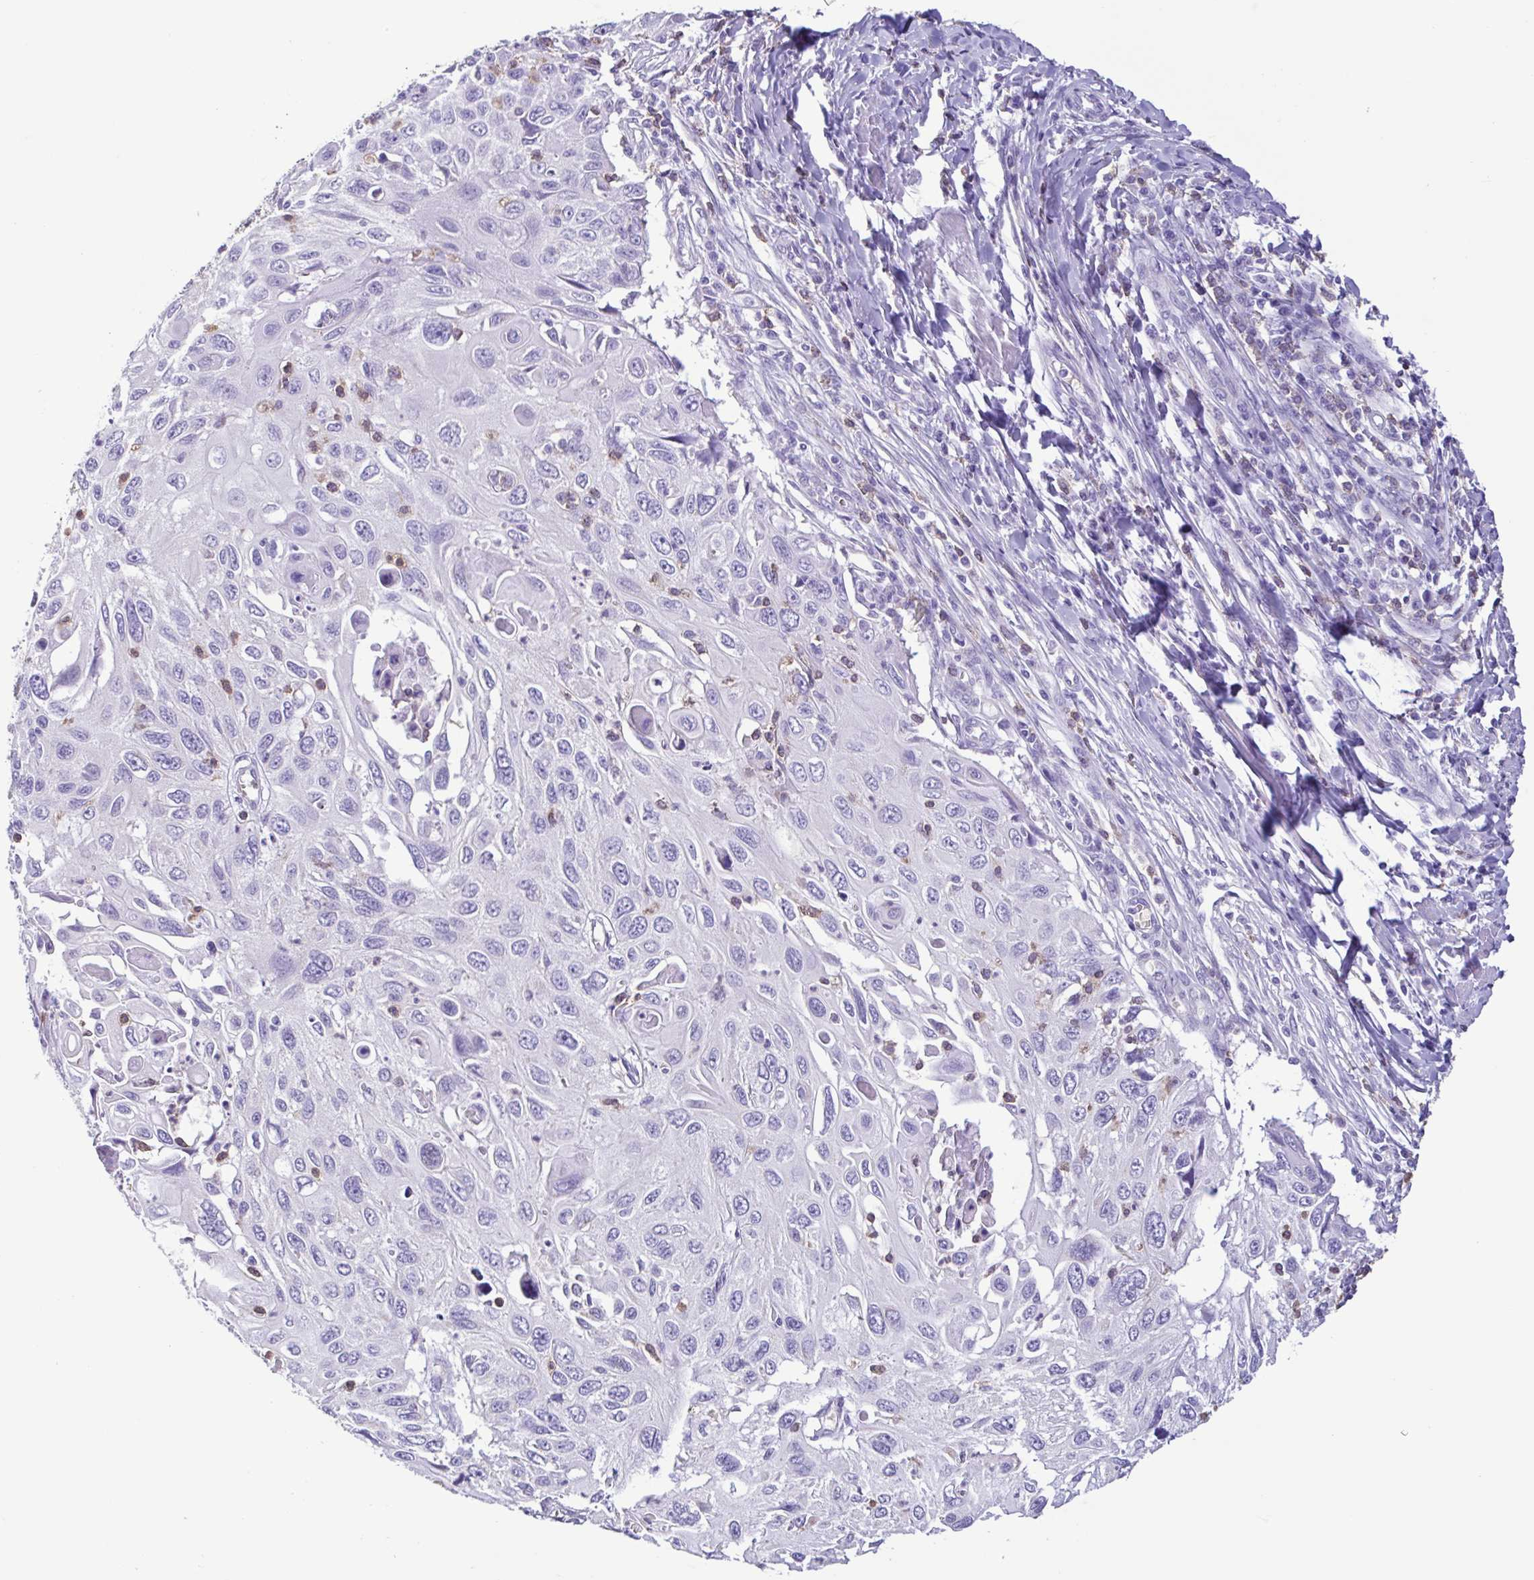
{"staining": {"intensity": "negative", "quantity": "none", "location": "none"}, "tissue": "cervical cancer", "cell_type": "Tumor cells", "image_type": "cancer", "snomed": [{"axis": "morphology", "description": "Squamous cell carcinoma, NOS"}, {"axis": "topography", "description": "Cervix"}], "caption": "An IHC histopathology image of cervical cancer (squamous cell carcinoma) is shown. There is no staining in tumor cells of cervical cancer (squamous cell carcinoma).", "gene": "CBY2", "patient": {"sex": "female", "age": 70}}